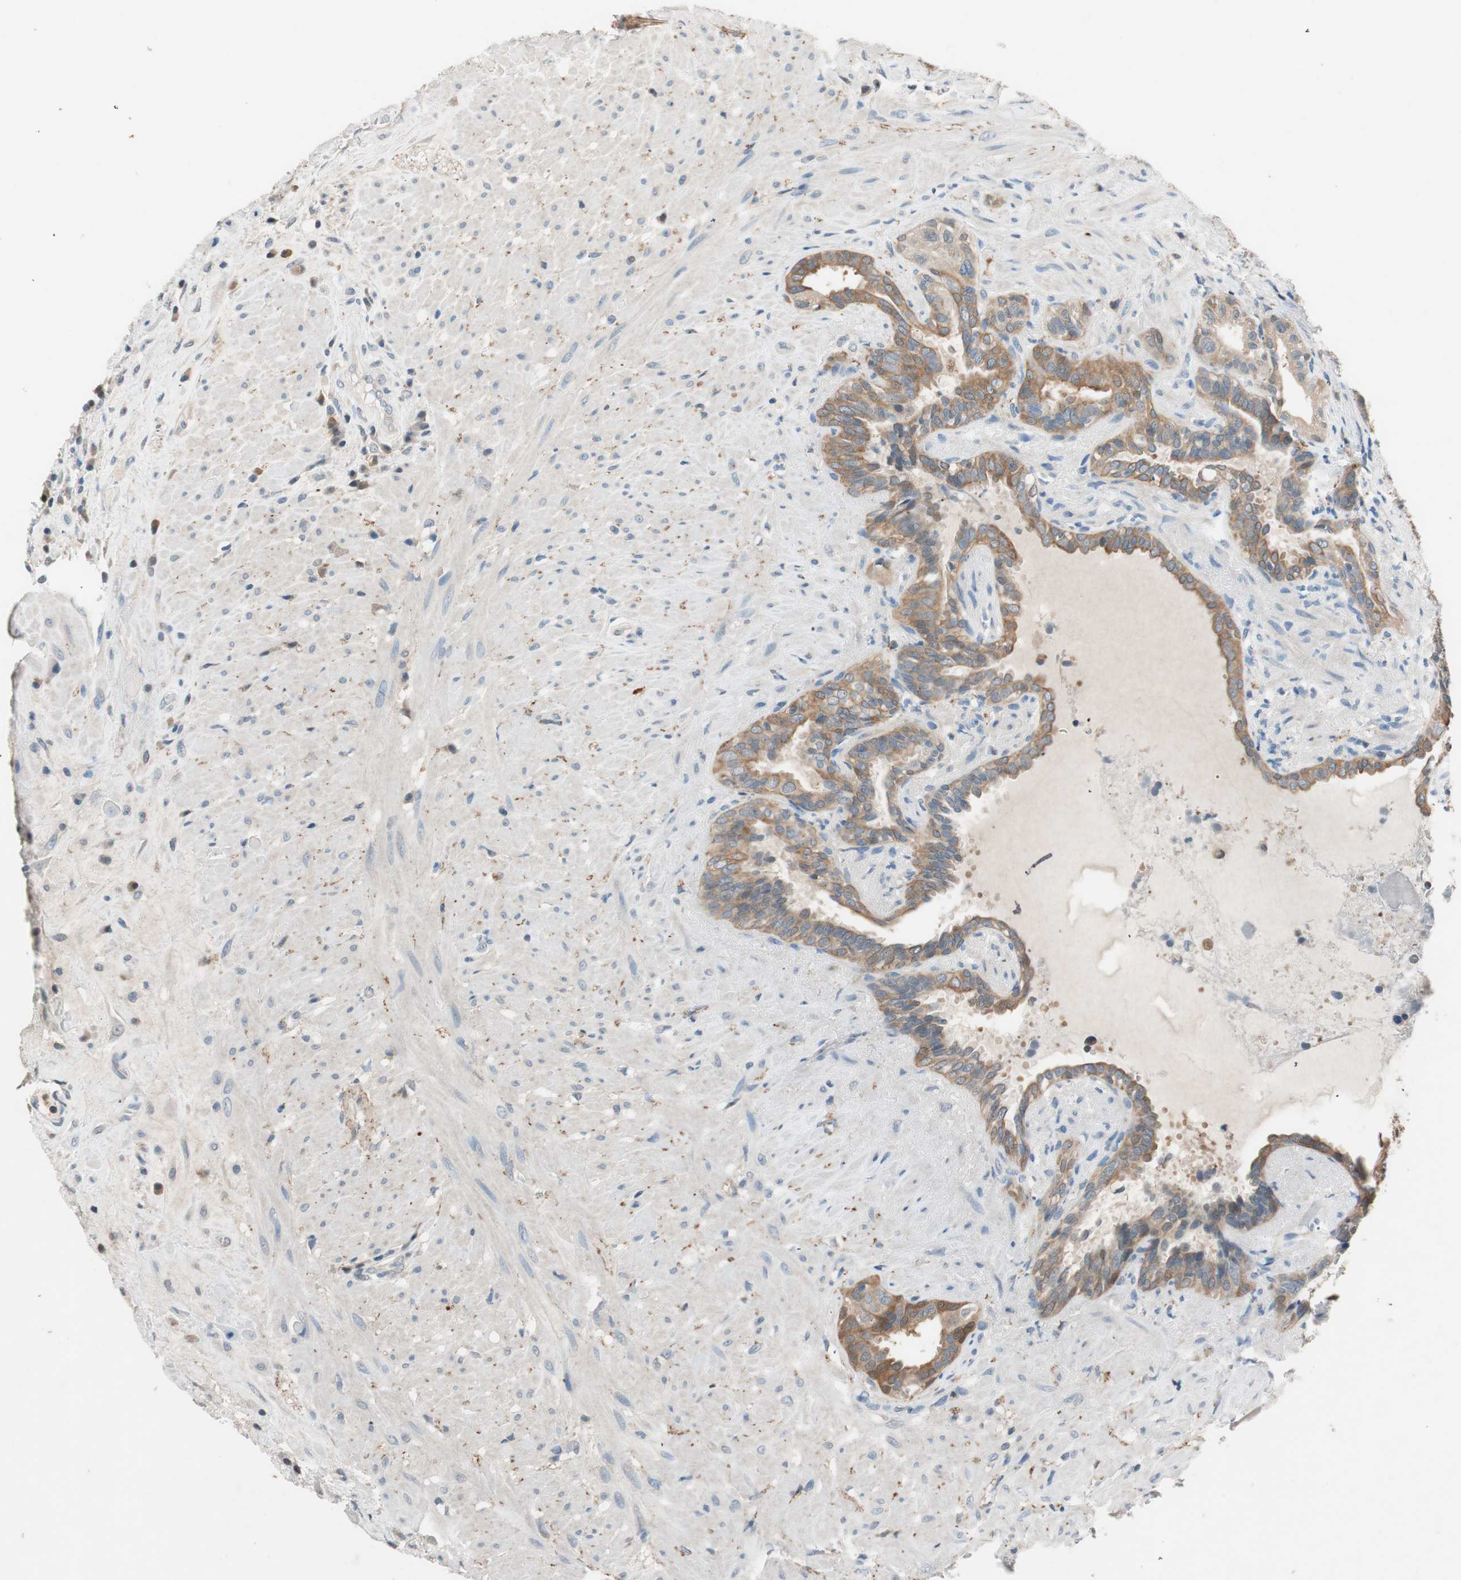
{"staining": {"intensity": "moderate", "quantity": "<25%", "location": "cytoplasmic/membranous"}, "tissue": "seminal vesicle", "cell_type": "Glandular cells", "image_type": "normal", "snomed": [{"axis": "morphology", "description": "Normal tissue, NOS"}, {"axis": "topography", "description": "Seminal veicle"}], "caption": "Normal seminal vesicle was stained to show a protein in brown. There is low levels of moderate cytoplasmic/membranous positivity in about <25% of glandular cells.", "gene": "SERPINB5", "patient": {"sex": "male", "age": 61}}